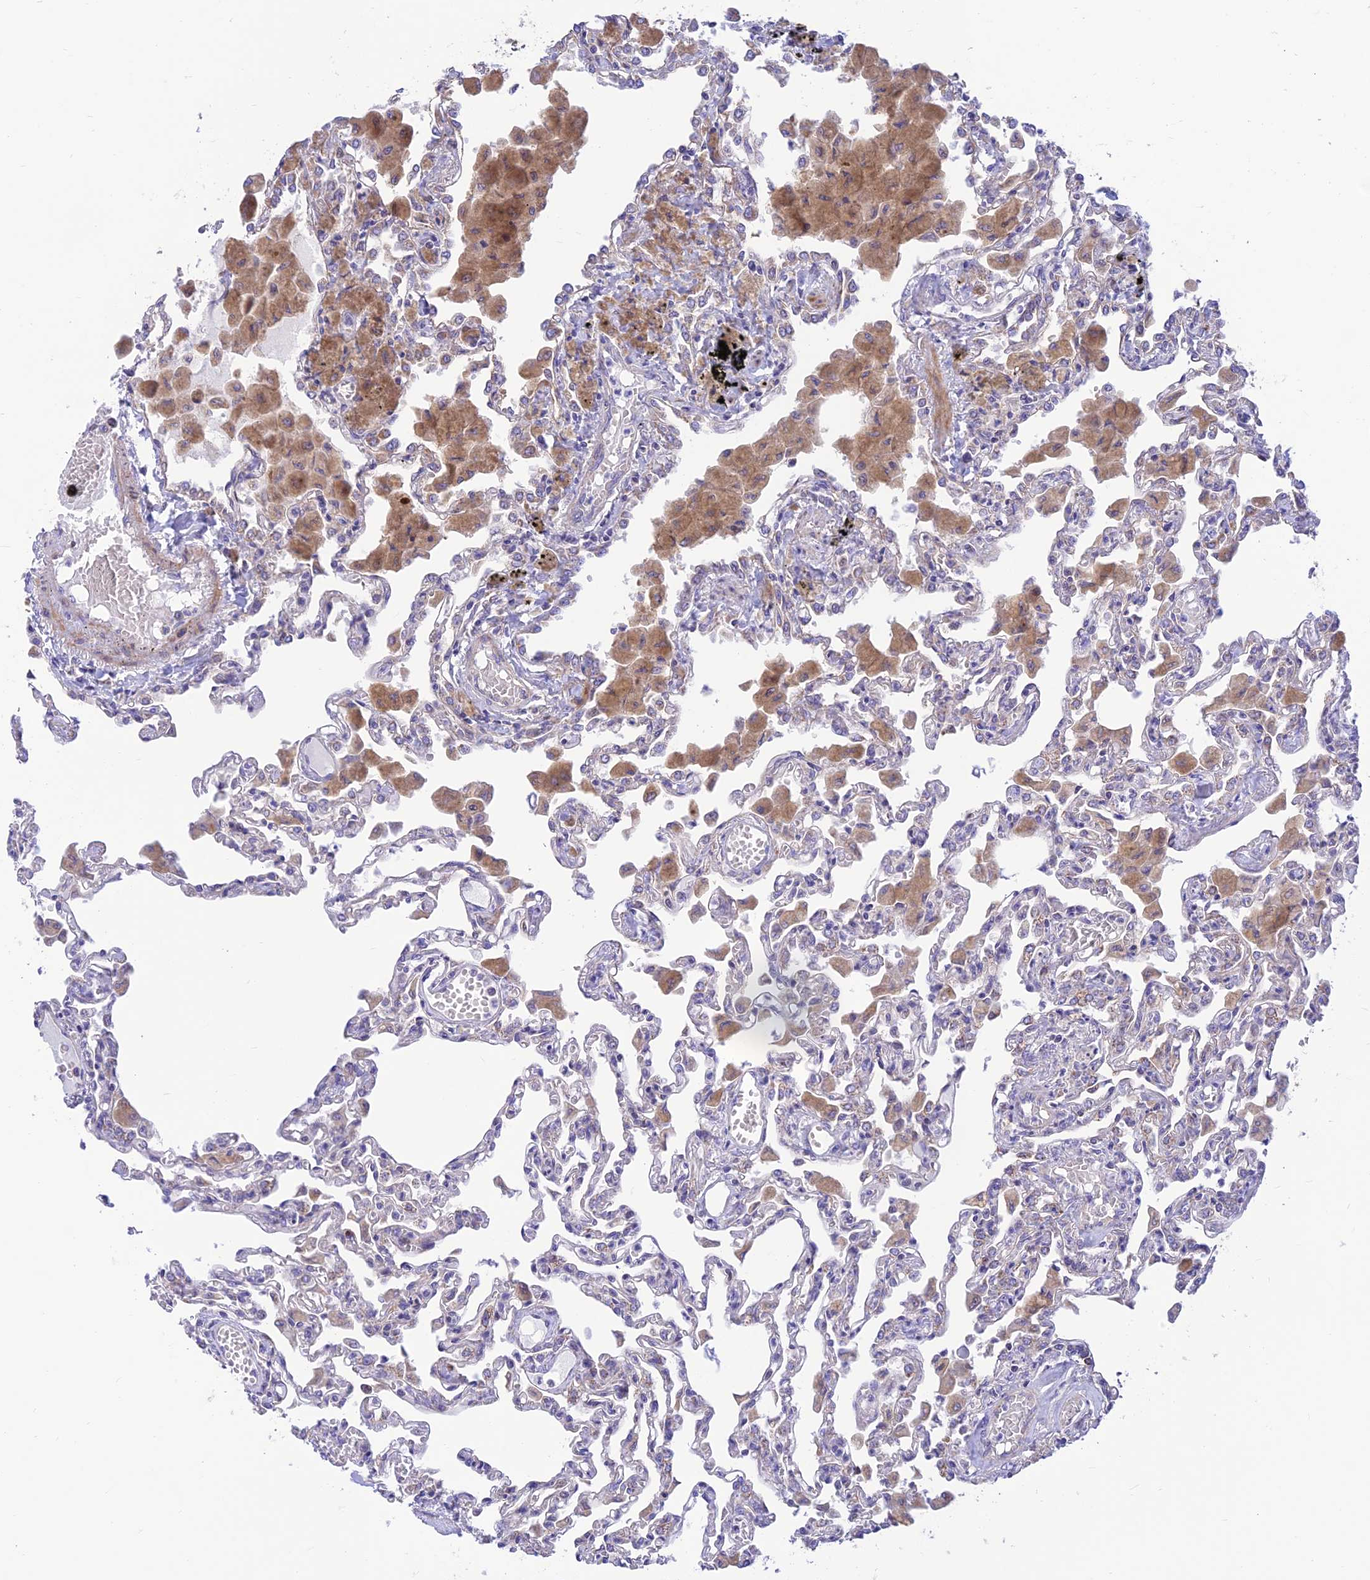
{"staining": {"intensity": "negative", "quantity": "none", "location": "none"}, "tissue": "lung", "cell_type": "Alveolar cells", "image_type": "normal", "snomed": [{"axis": "morphology", "description": "Normal tissue, NOS"}, {"axis": "topography", "description": "Bronchus"}, {"axis": "topography", "description": "Lung"}], "caption": "Alveolar cells show no significant protein staining in normal lung. (Immunohistochemistry (ihc), brightfield microscopy, high magnification).", "gene": "FAM186B", "patient": {"sex": "female", "age": 49}}